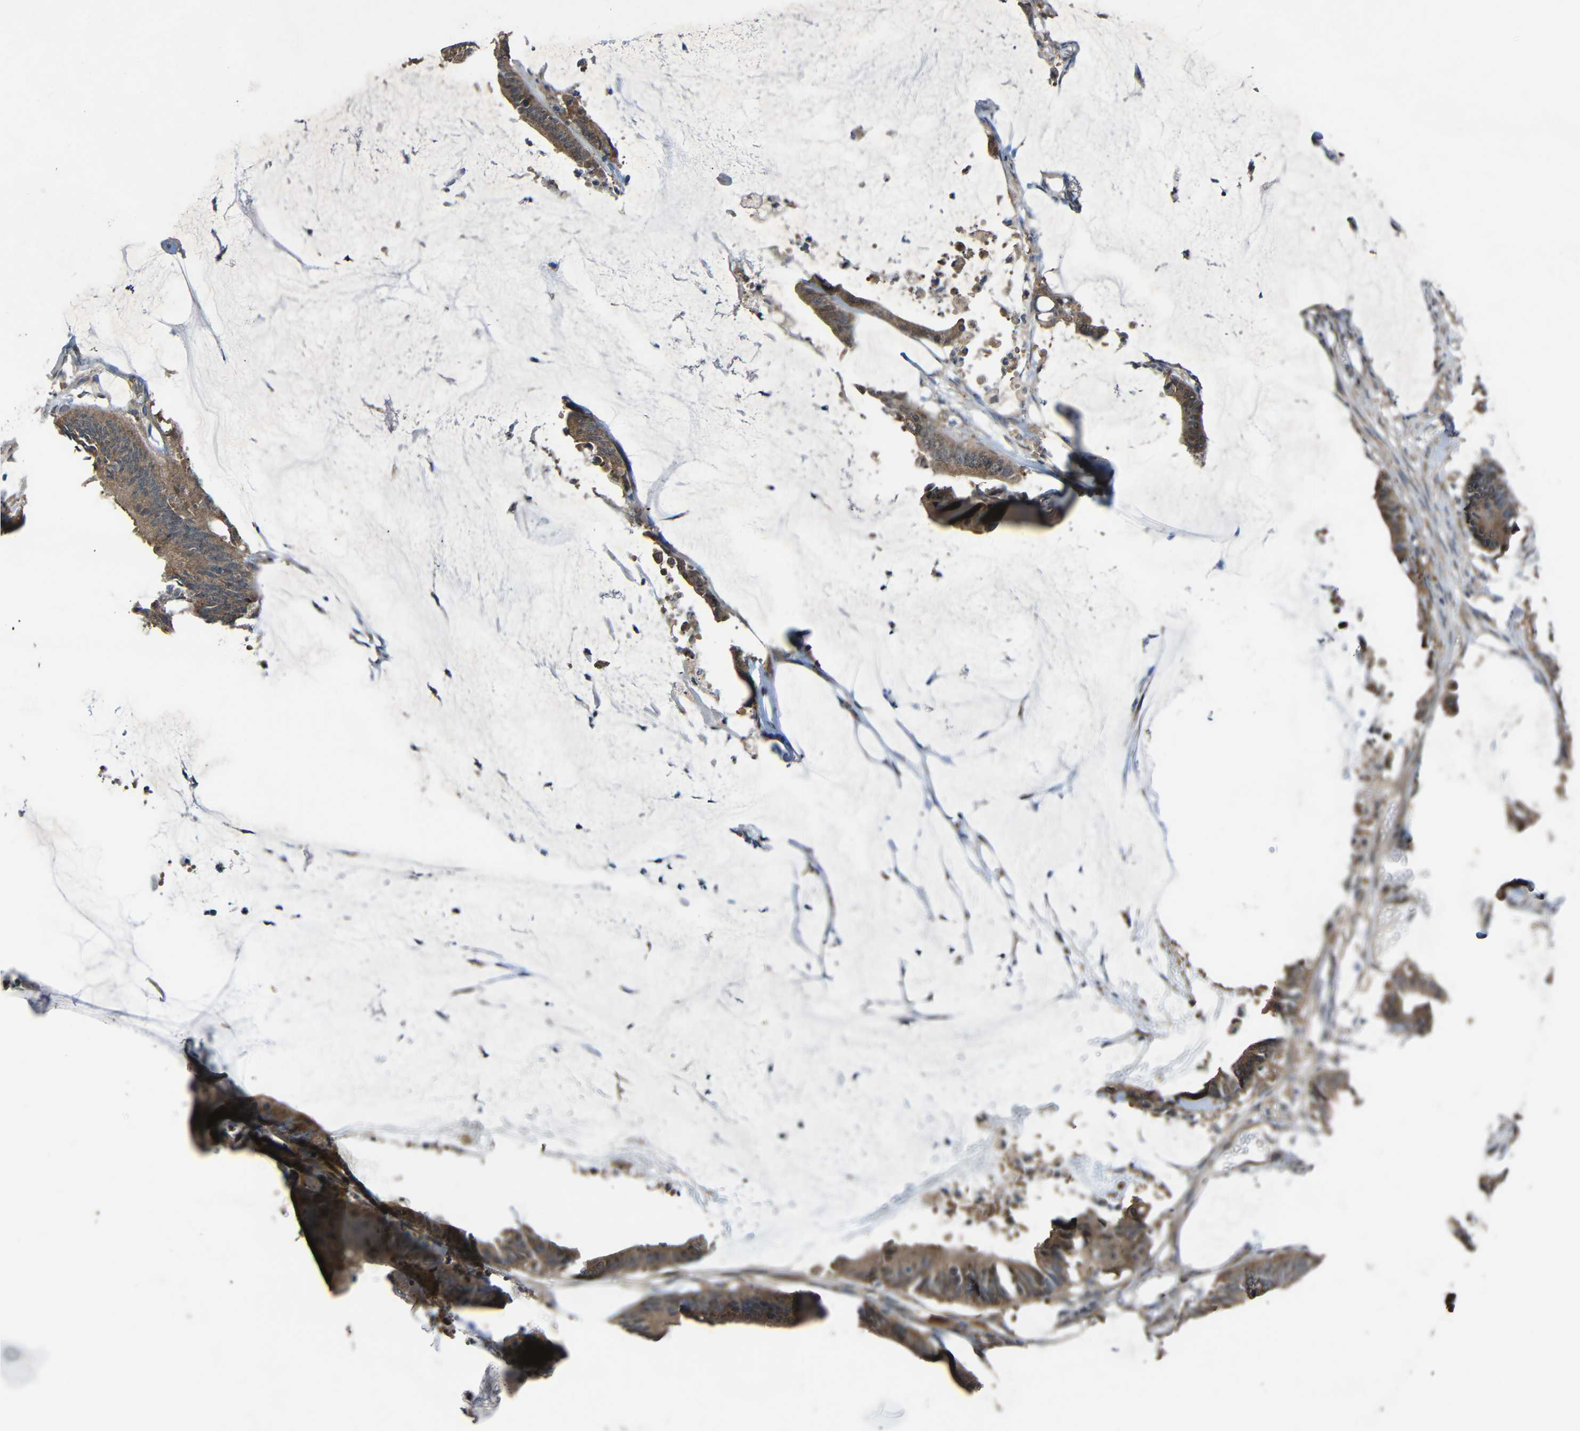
{"staining": {"intensity": "moderate", "quantity": ">75%", "location": "cytoplasmic/membranous"}, "tissue": "colorectal cancer", "cell_type": "Tumor cells", "image_type": "cancer", "snomed": [{"axis": "morphology", "description": "Adenocarcinoma, NOS"}, {"axis": "topography", "description": "Rectum"}], "caption": "Protein positivity by immunohistochemistry (IHC) exhibits moderate cytoplasmic/membranous positivity in approximately >75% of tumor cells in colorectal cancer.", "gene": "CHST9", "patient": {"sex": "female", "age": 66}}